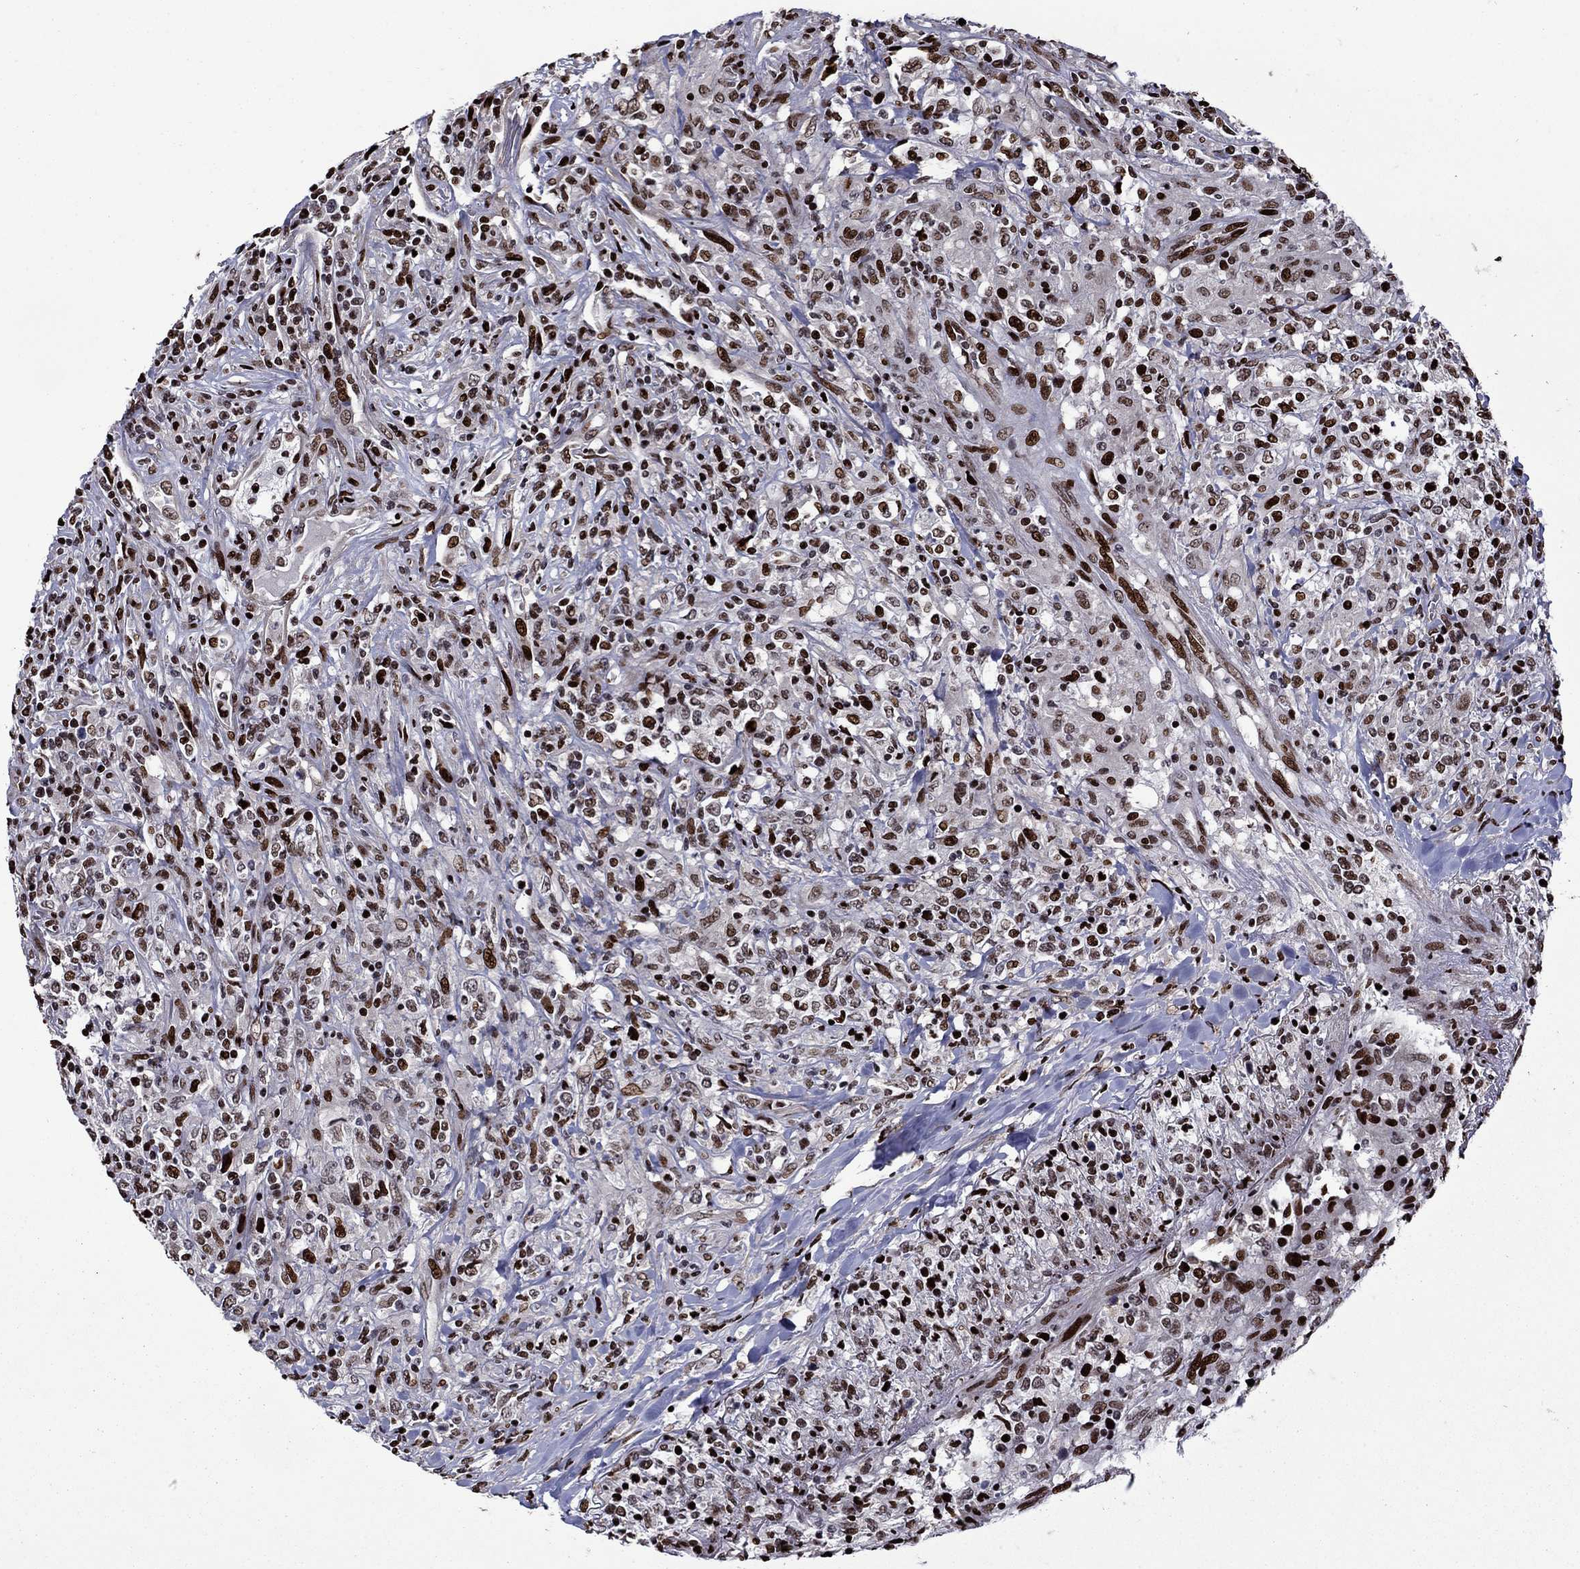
{"staining": {"intensity": "strong", "quantity": "25%-75%", "location": "nuclear"}, "tissue": "lymphoma", "cell_type": "Tumor cells", "image_type": "cancer", "snomed": [{"axis": "morphology", "description": "Malignant lymphoma, non-Hodgkin's type, High grade"}, {"axis": "topography", "description": "Lung"}], "caption": "An immunohistochemistry (IHC) histopathology image of tumor tissue is shown. Protein staining in brown highlights strong nuclear positivity in high-grade malignant lymphoma, non-Hodgkin's type within tumor cells.", "gene": "LIMK1", "patient": {"sex": "male", "age": 79}}